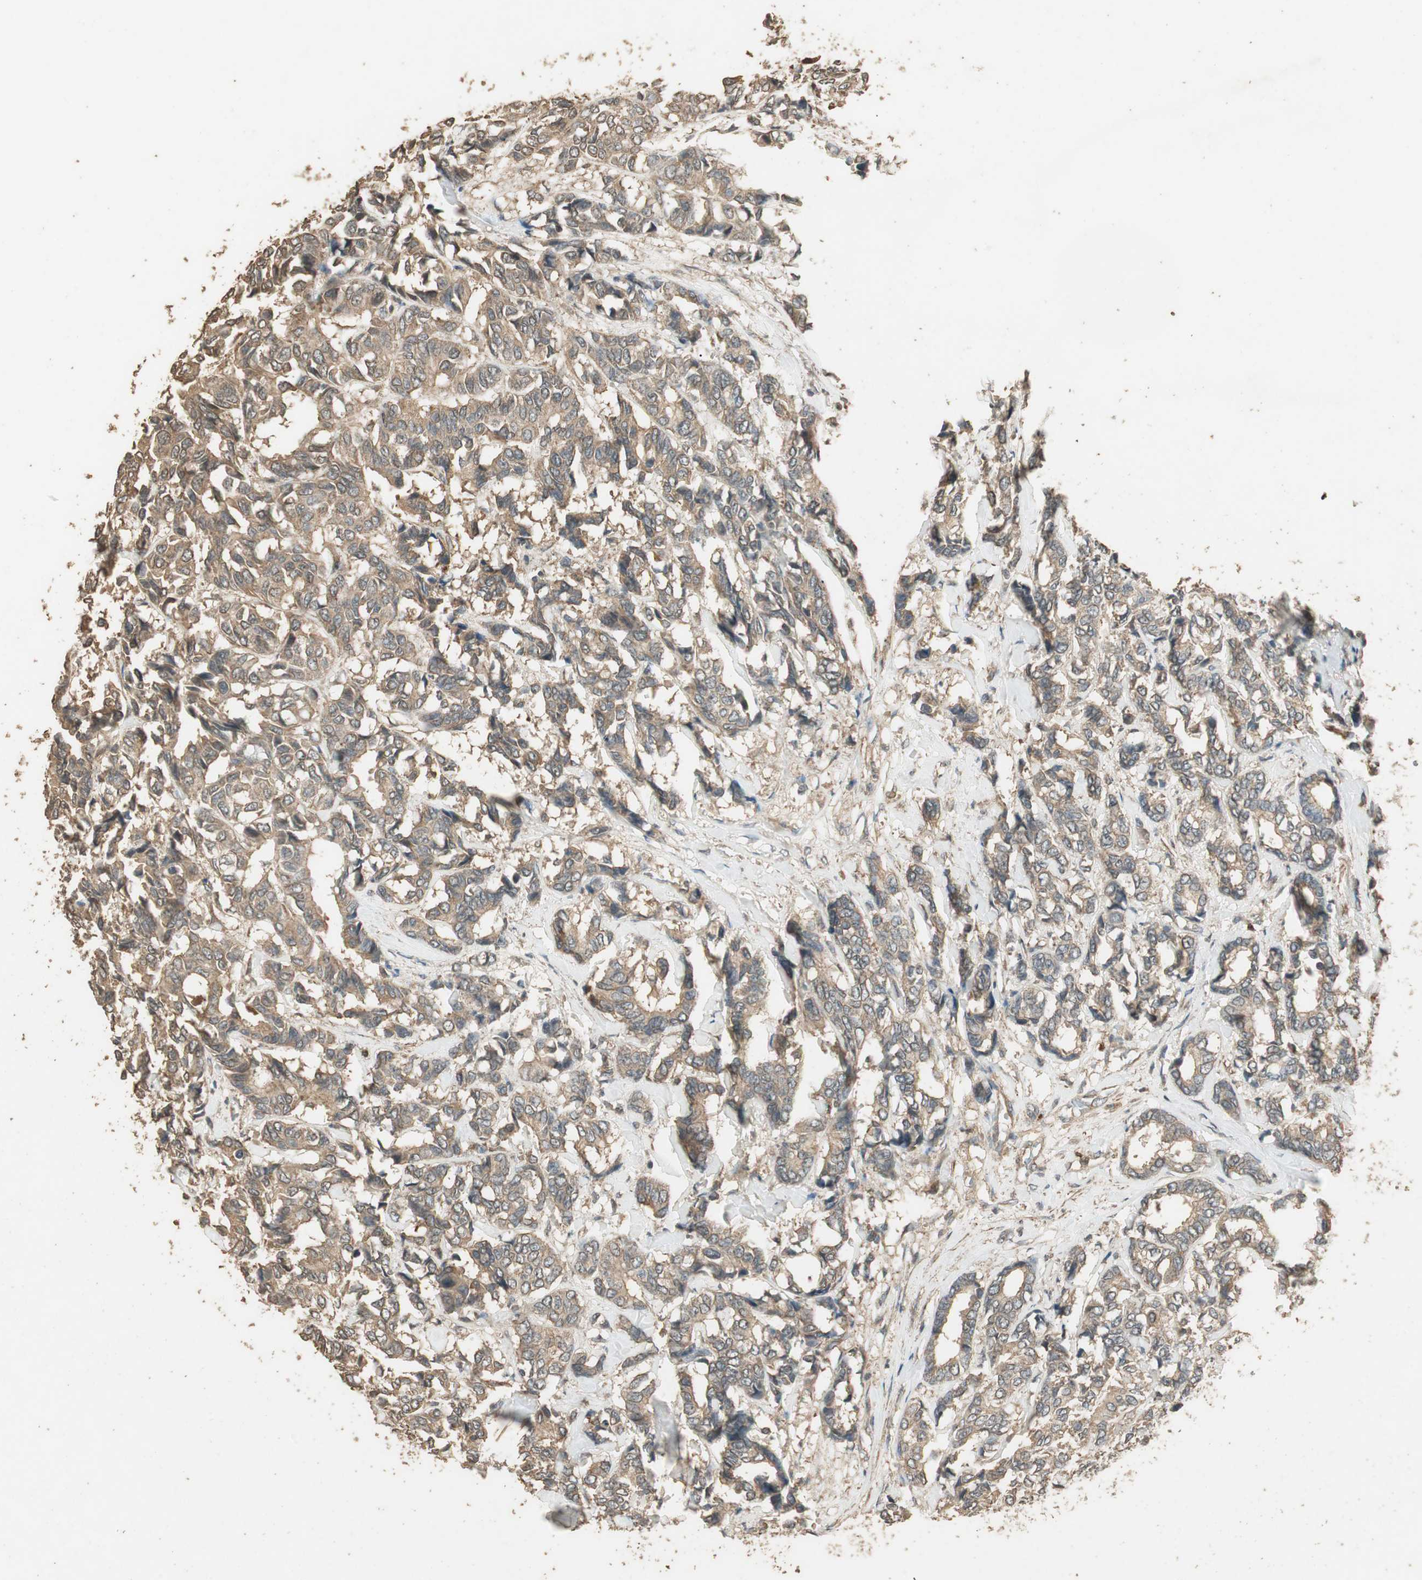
{"staining": {"intensity": "moderate", "quantity": "25%-75%", "location": "cytoplasmic/membranous"}, "tissue": "breast cancer", "cell_type": "Tumor cells", "image_type": "cancer", "snomed": [{"axis": "morphology", "description": "Duct carcinoma"}, {"axis": "topography", "description": "Breast"}], "caption": "A brown stain highlights moderate cytoplasmic/membranous positivity of a protein in human intraductal carcinoma (breast) tumor cells. The staining was performed using DAB, with brown indicating positive protein expression. Nuclei are stained blue with hematoxylin.", "gene": "USP2", "patient": {"sex": "female", "age": 87}}